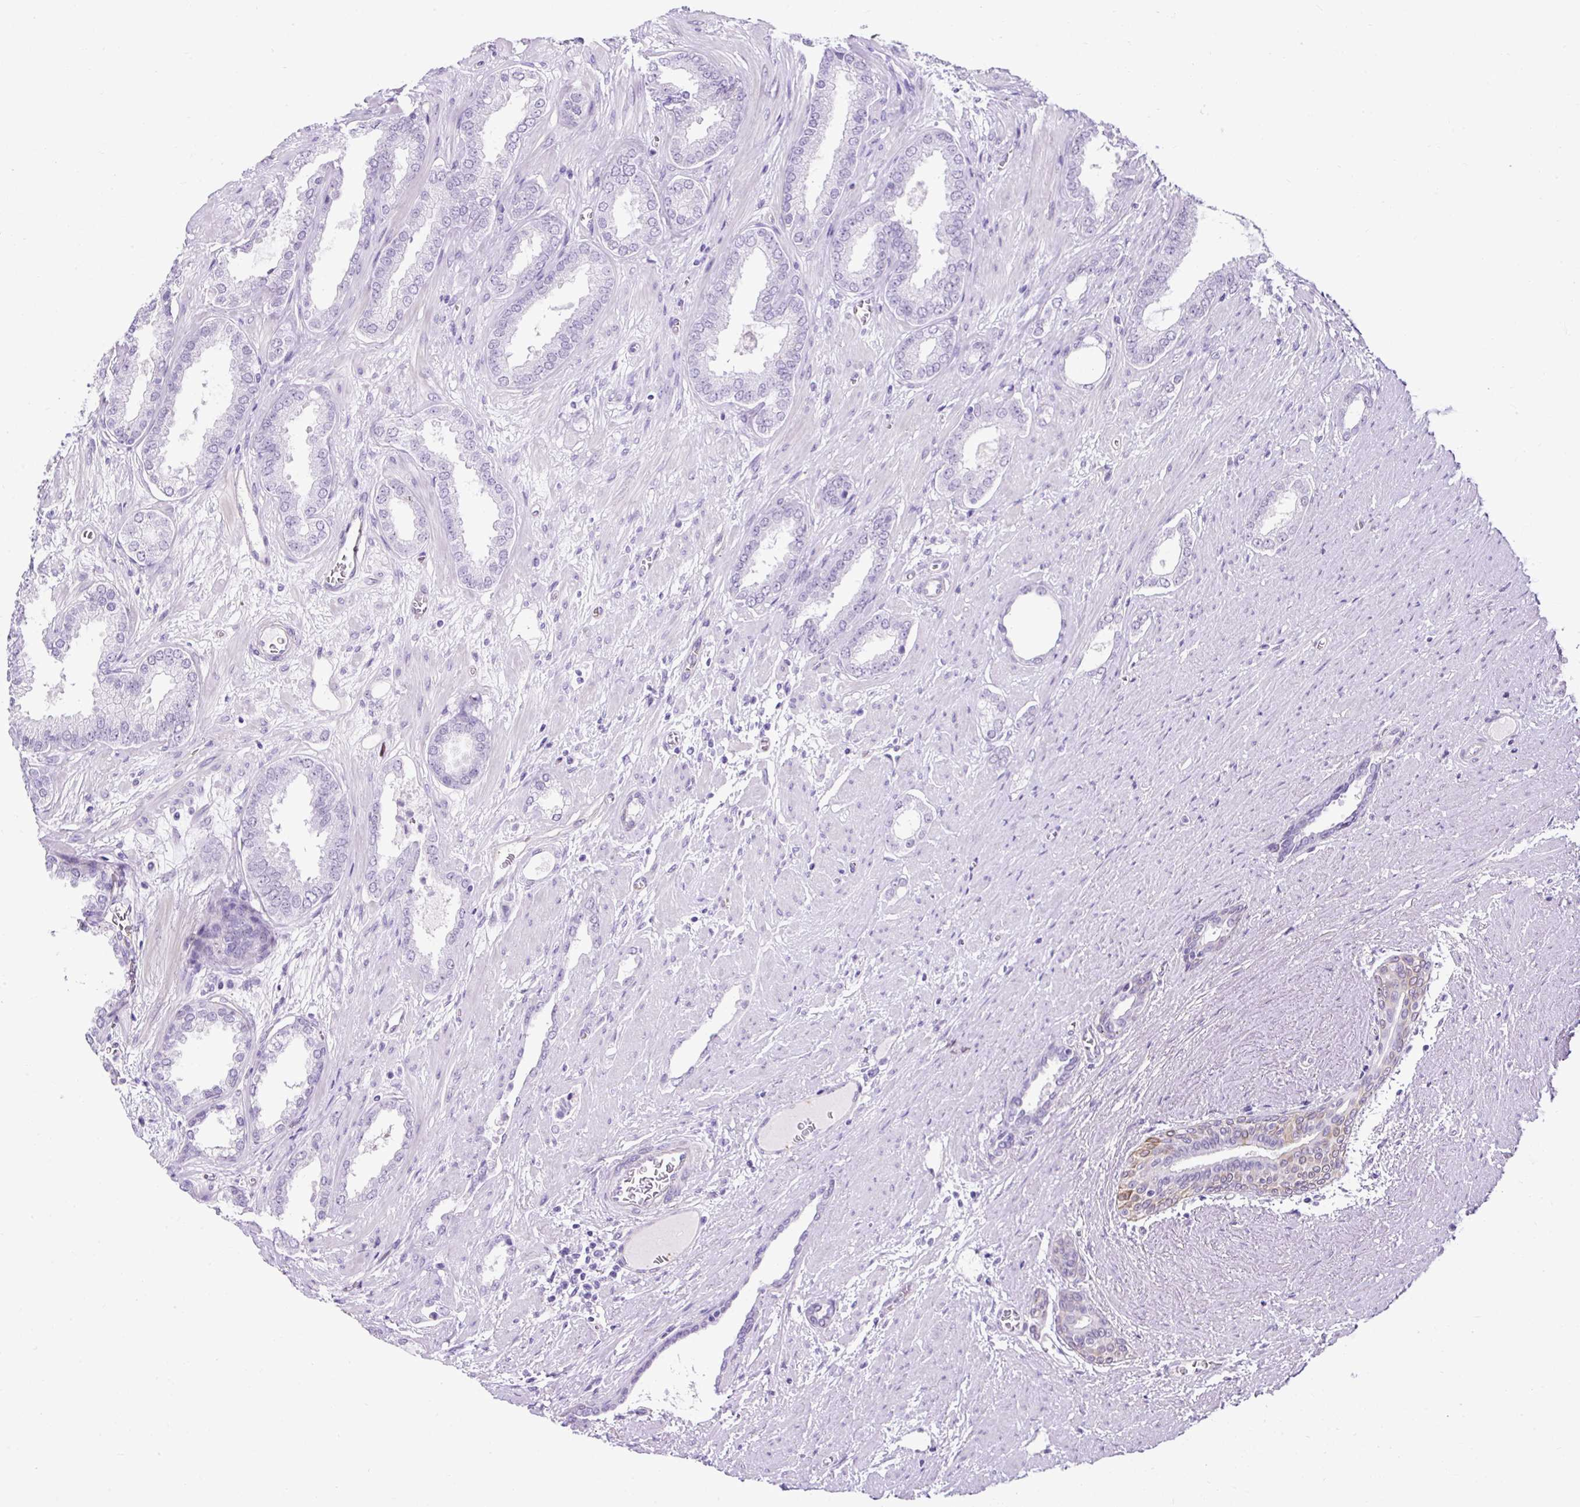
{"staining": {"intensity": "negative", "quantity": "none", "location": "none"}, "tissue": "prostate cancer", "cell_type": "Tumor cells", "image_type": "cancer", "snomed": [{"axis": "morphology", "description": "Adenocarcinoma, High grade"}, {"axis": "topography", "description": "Prostate"}], "caption": "An IHC micrograph of adenocarcinoma (high-grade) (prostate) is shown. There is no staining in tumor cells of adenocarcinoma (high-grade) (prostate).", "gene": "KRT12", "patient": {"sex": "male", "age": 58}}